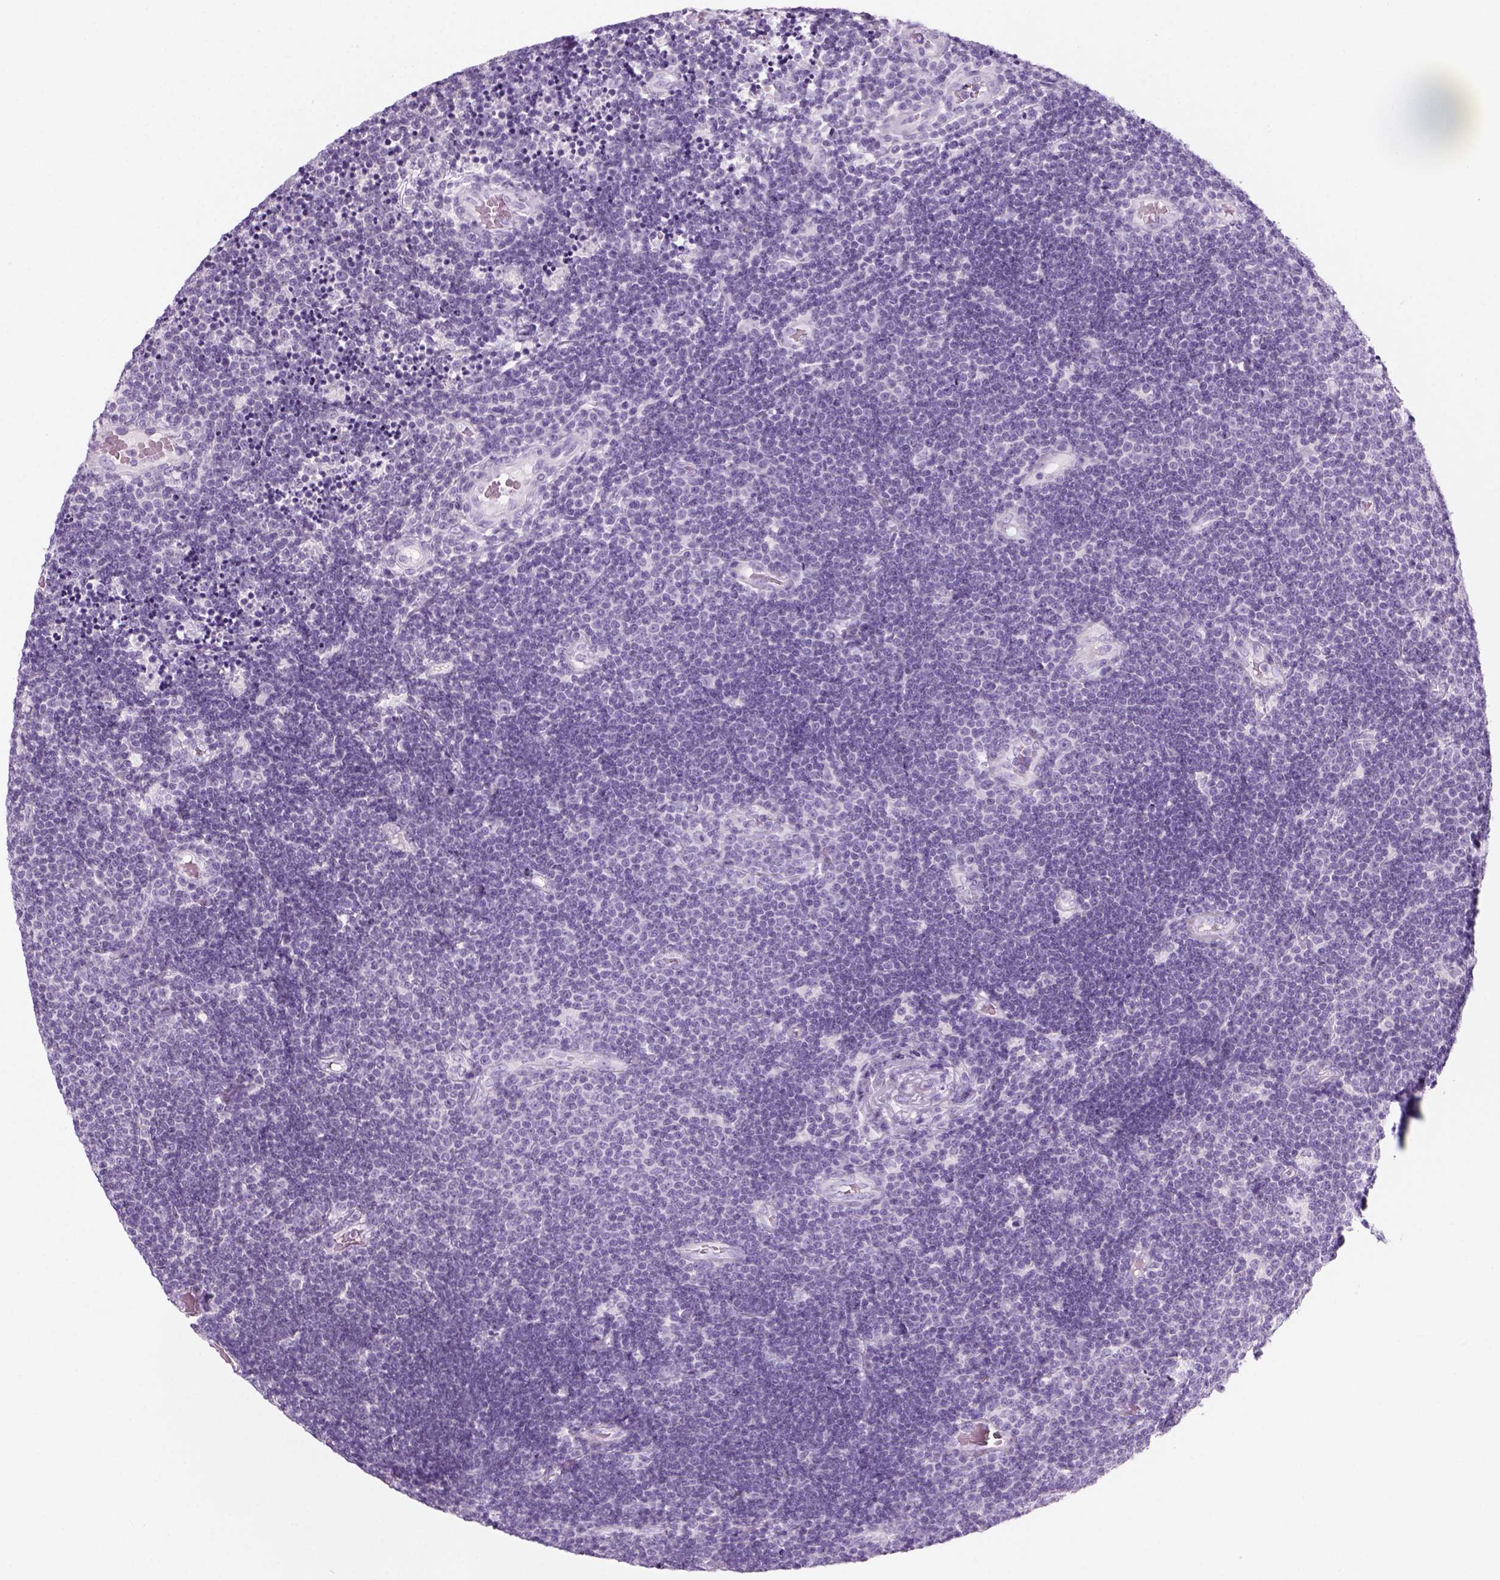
{"staining": {"intensity": "negative", "quantity": "none", "location": "none"}, "tissue": "lymphoma", "cell_type": "Tumor cells", "image_type": "cancer", "snomed": [{"axis": "morphology", "description": "Malignant lymphoma, non-Hodgkin's type, Low grade"}, {"axis": "topography", "description": "Brain"}], "caption": "There is no significant staining in tumor cells of lymphoma.", "gene": "KRTAP11-1", "patient": {"sex": "female", "age": 66}}